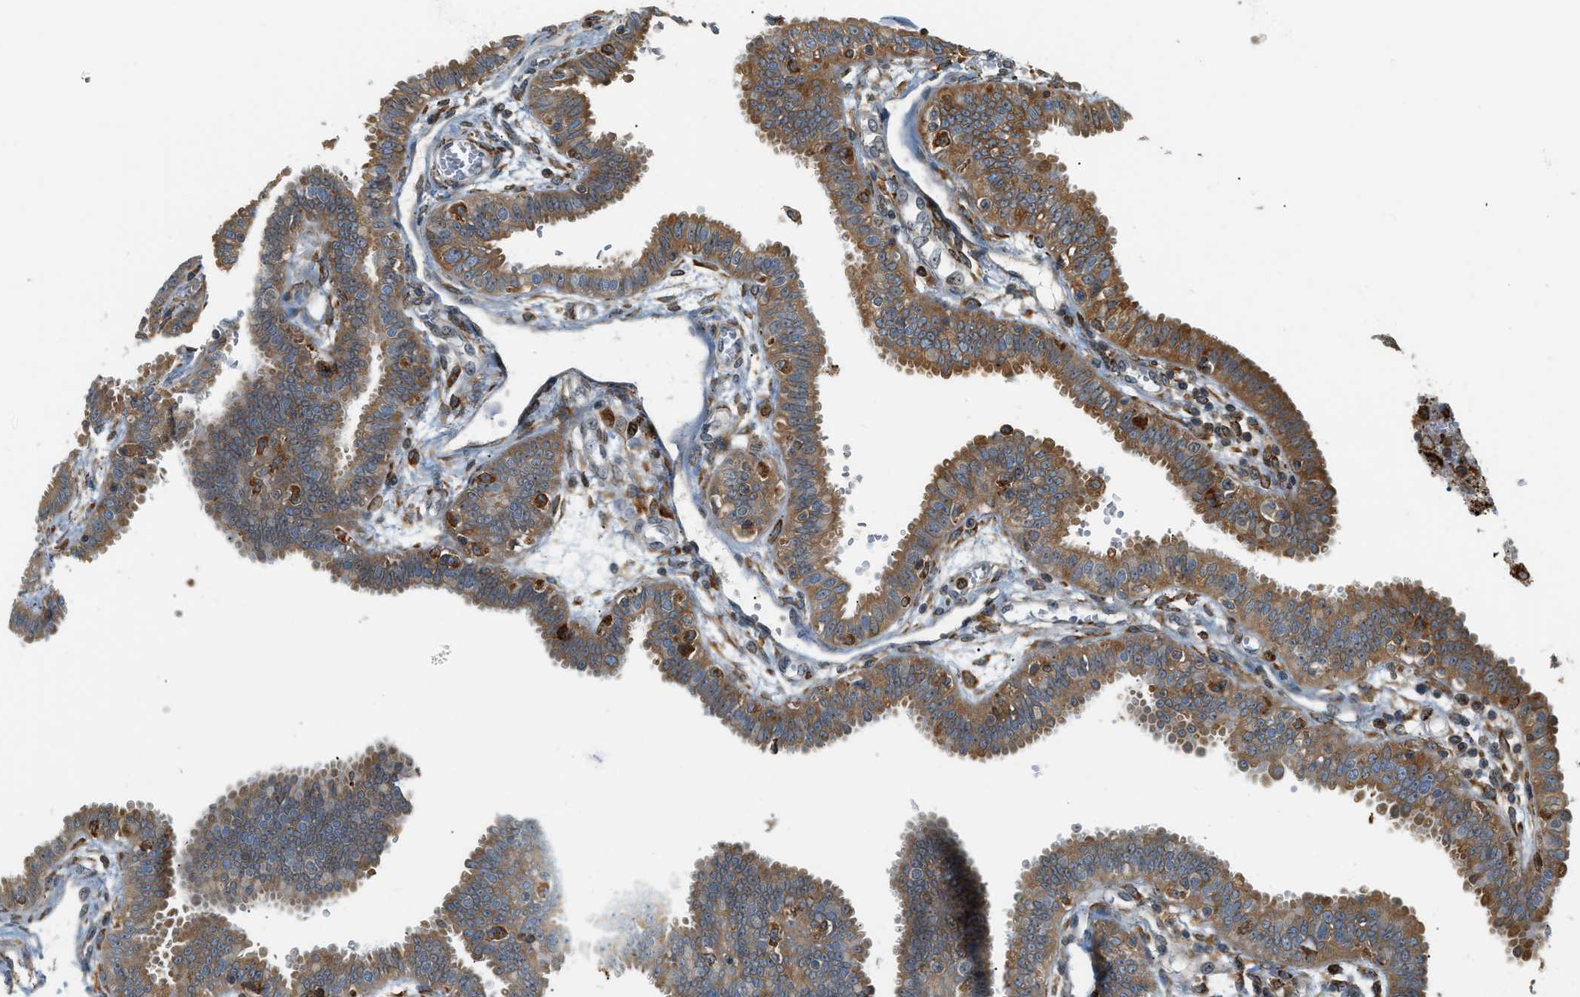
{"staining": {"intensity": "moderate", "quantity": ">75%", "location": "cytoplasmic/membranous,nuclear"}, "tissue": "fallopian tube", "cell_type": "Glandular cells", "image_type": "normal", "snomed": [{"axis": "morphology", "description": "Normal tissue, NOS"}, {"axis": "topography", "description": "Fallopian tube"}], "caption": "Fallopian tube stained for a protein displays moderate cytoplasmic/membranous,nuclear positivity in glandular cells. The staining was performed using DAB (3,3'-diaminobenzidine), with brown indicating positive protein expression. Nuclei are stained blue with hematoxylin.", "gene": "SEMA4D", "patient": {"sex": "female", "age": 32}}